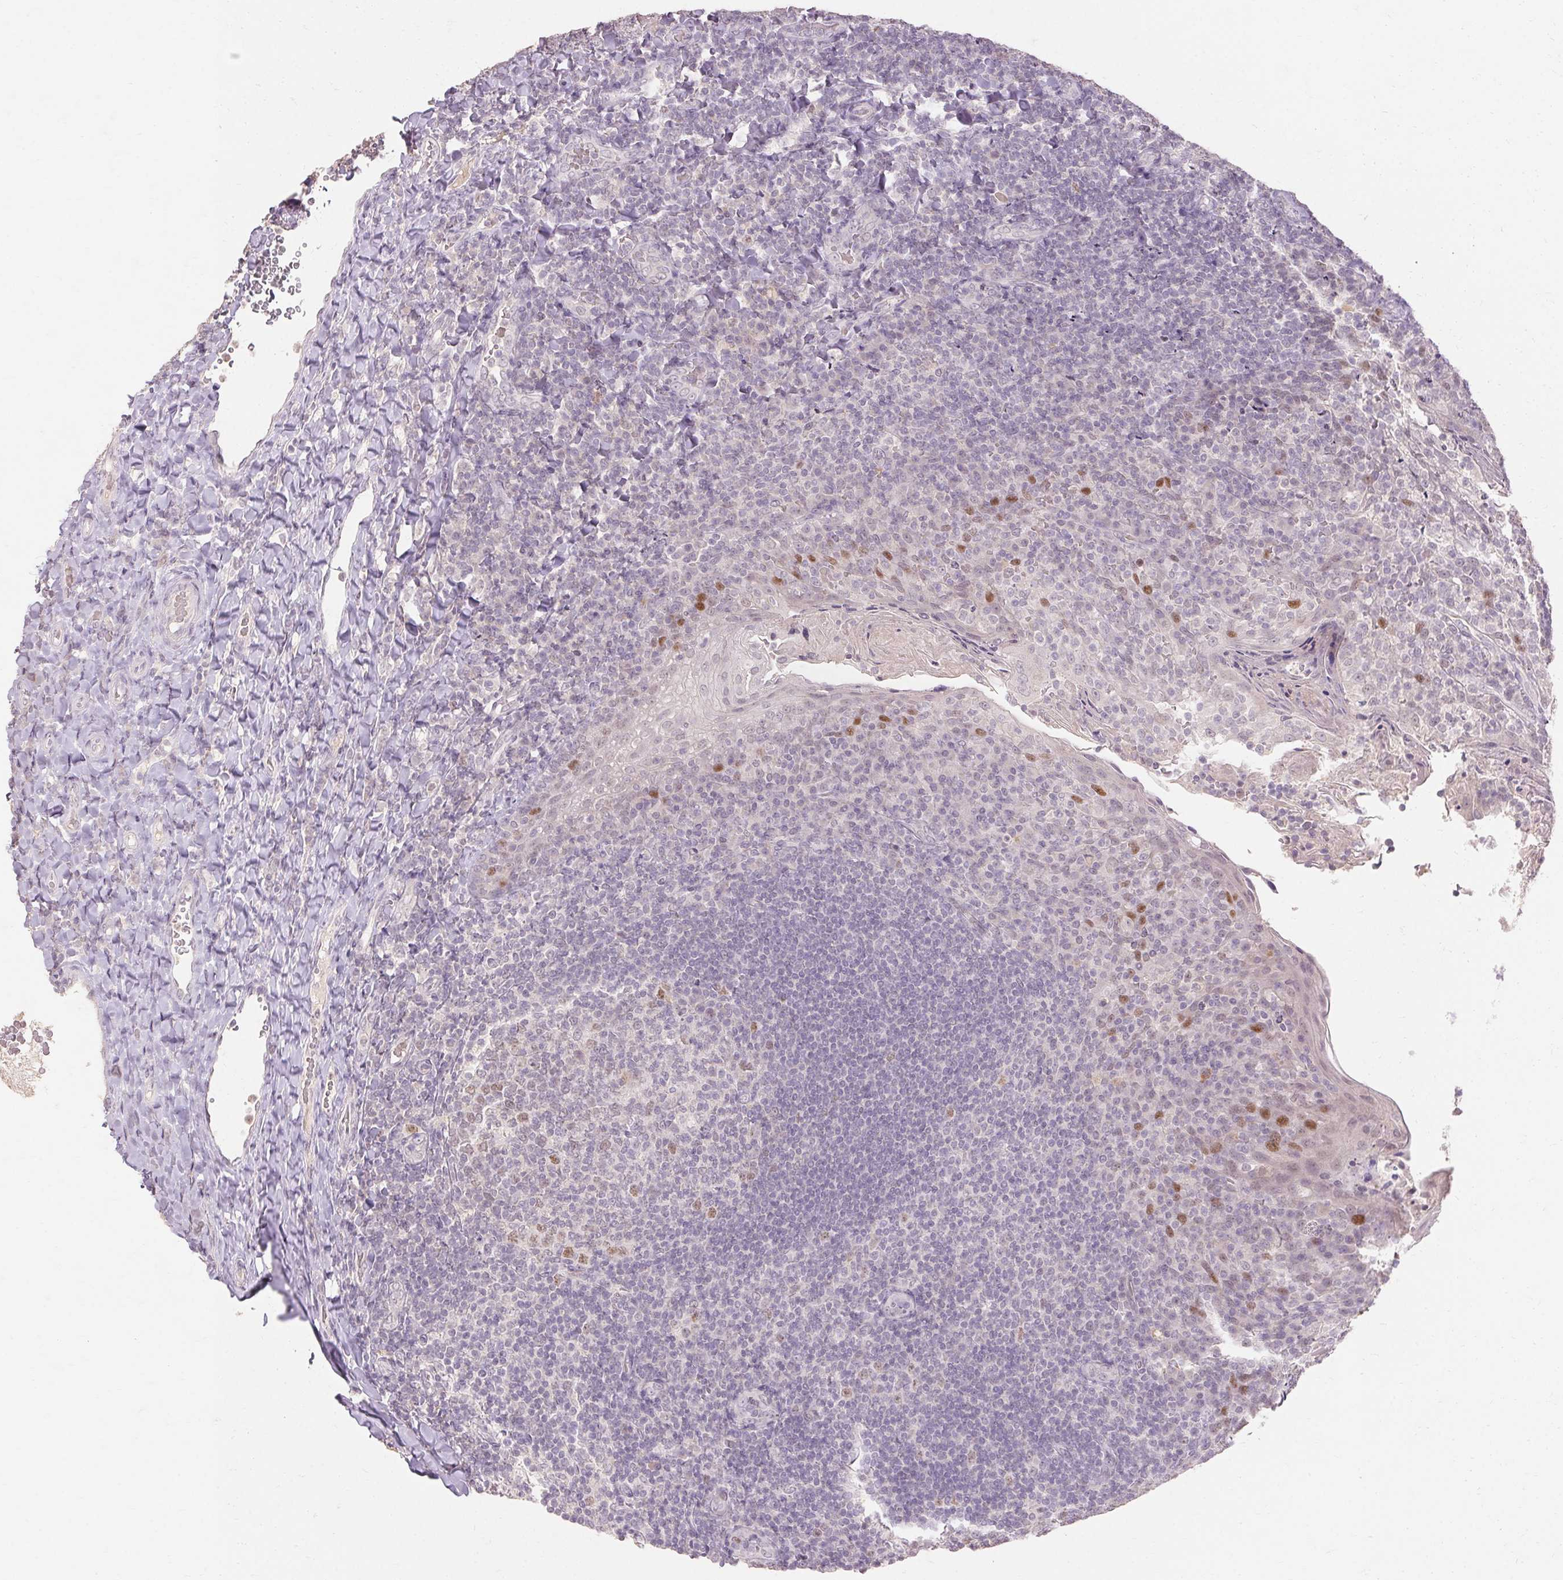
{"staining": {"intensity": "moderate", "quantity": "<25%", "location": "nuclear"}, "tissue": "tonsil", "cell_type": "Germinal center cells", "image_type": "normal", "snomed": [{"axis": "morphology", "description": "Normal tissue, NOS"}, {"axis": "topography", "description": "Tonsil"}], "caption": "Protein staining displays moderate nuclear positivity in about <25% of germinal center cells in normal tonsil. (Stains: DAB in brown, nuclei in blue, Microscopy: brightfield microscopy at high magnification).", "gene": "SKP2", "patient": {"sex": "female", "age": 10}}